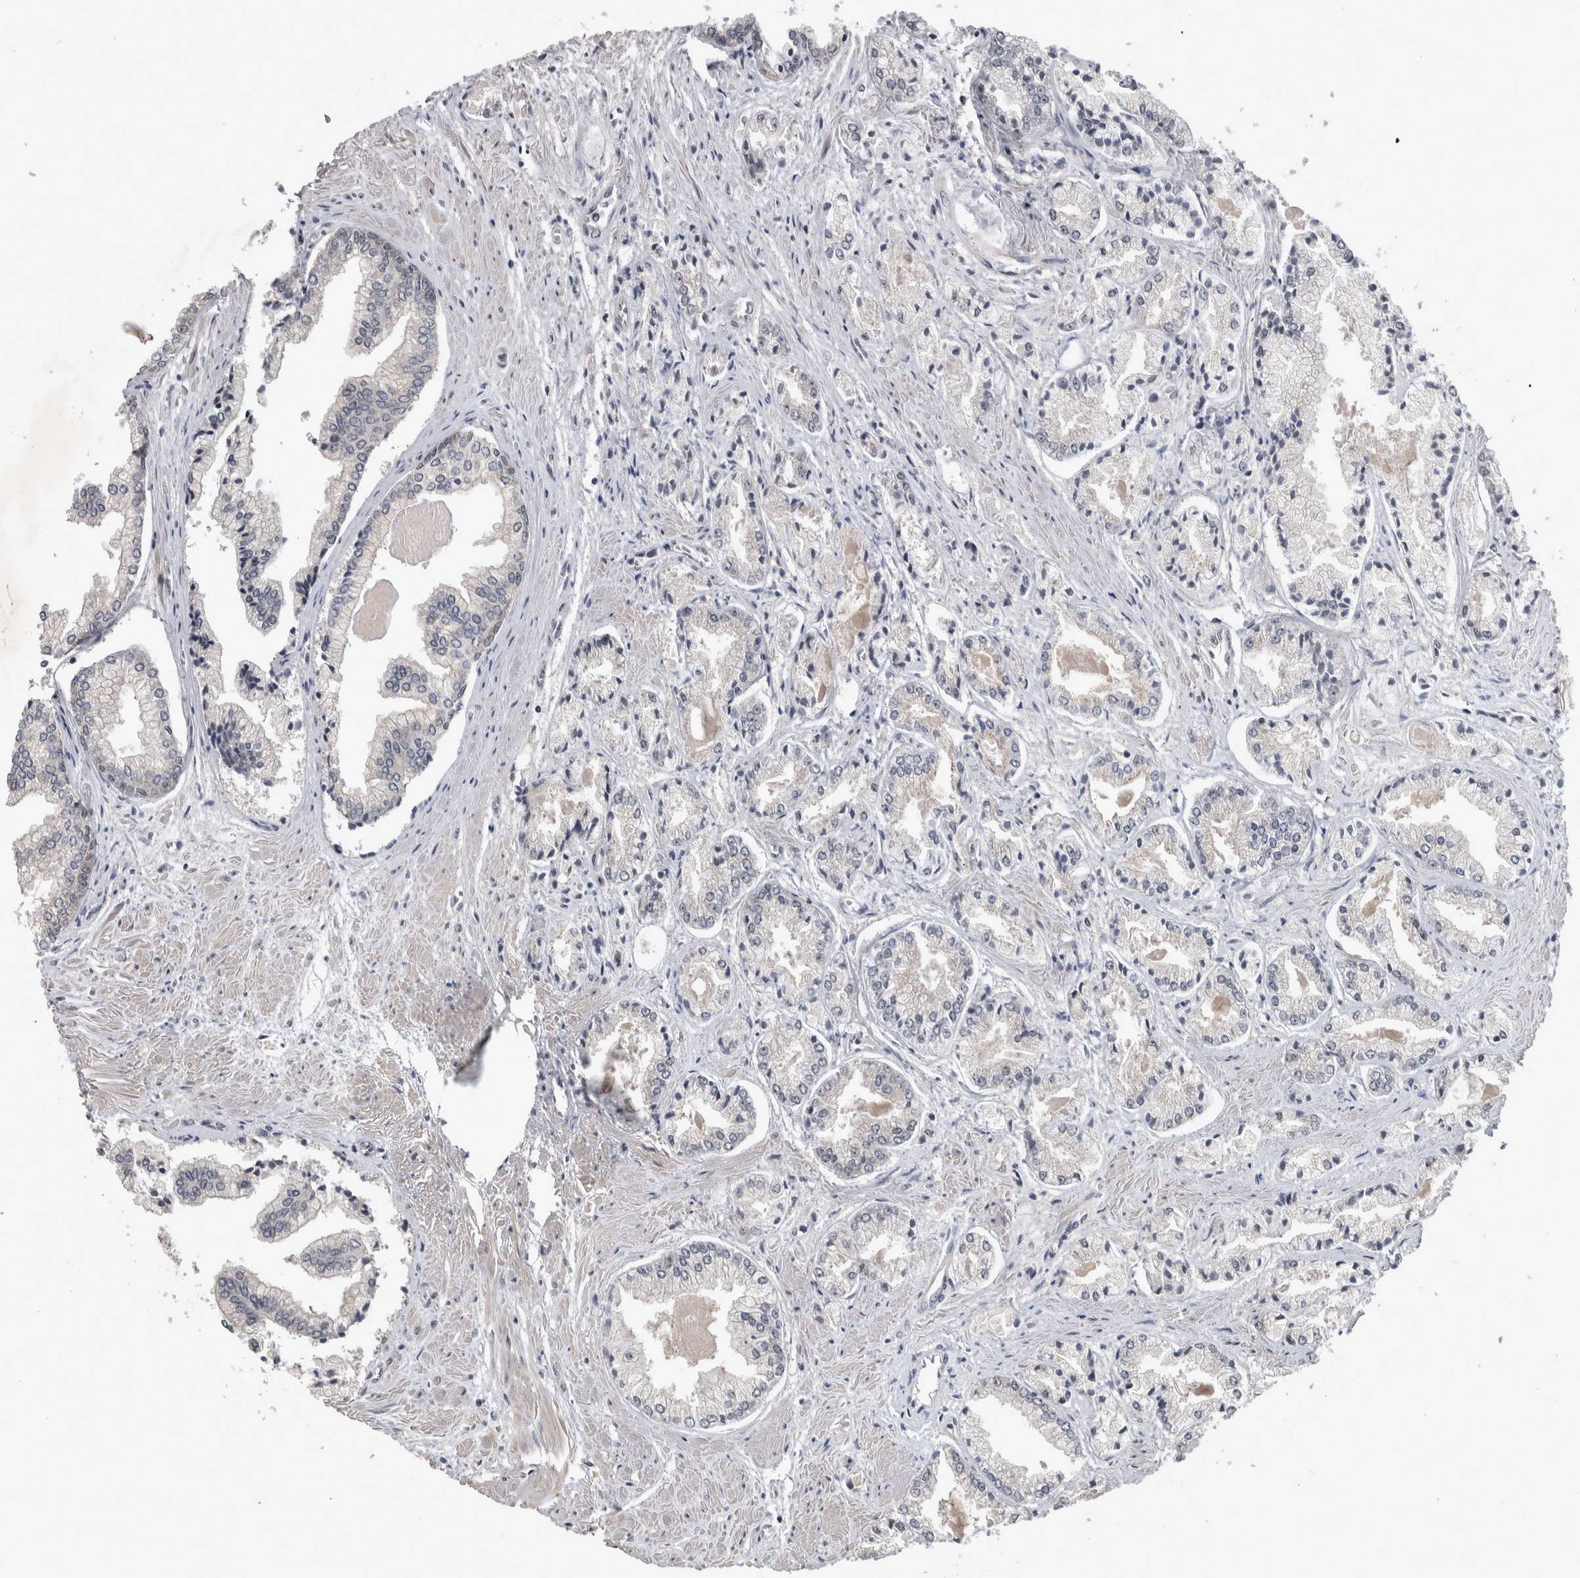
{"staining": {"intensity": "negative", "quantity": "none", "location": "none"}, "tissue": "prostate cancer", "cell_type": "Tumor cells", "image_type": "cancer", "snomed": [{"axis": "morphology", "description": "Adenocarcinoma, Low grade"}, {"axis": "topography", "description": "Prostate"}], "caption": "This is an immunohistochemistry micrograph of human prostate cancer (low-grade adenocarcinoma). There is no expression in tumor cells.", "gene": "ZNF114", "patient": {"sex": "male", "age": 52}}